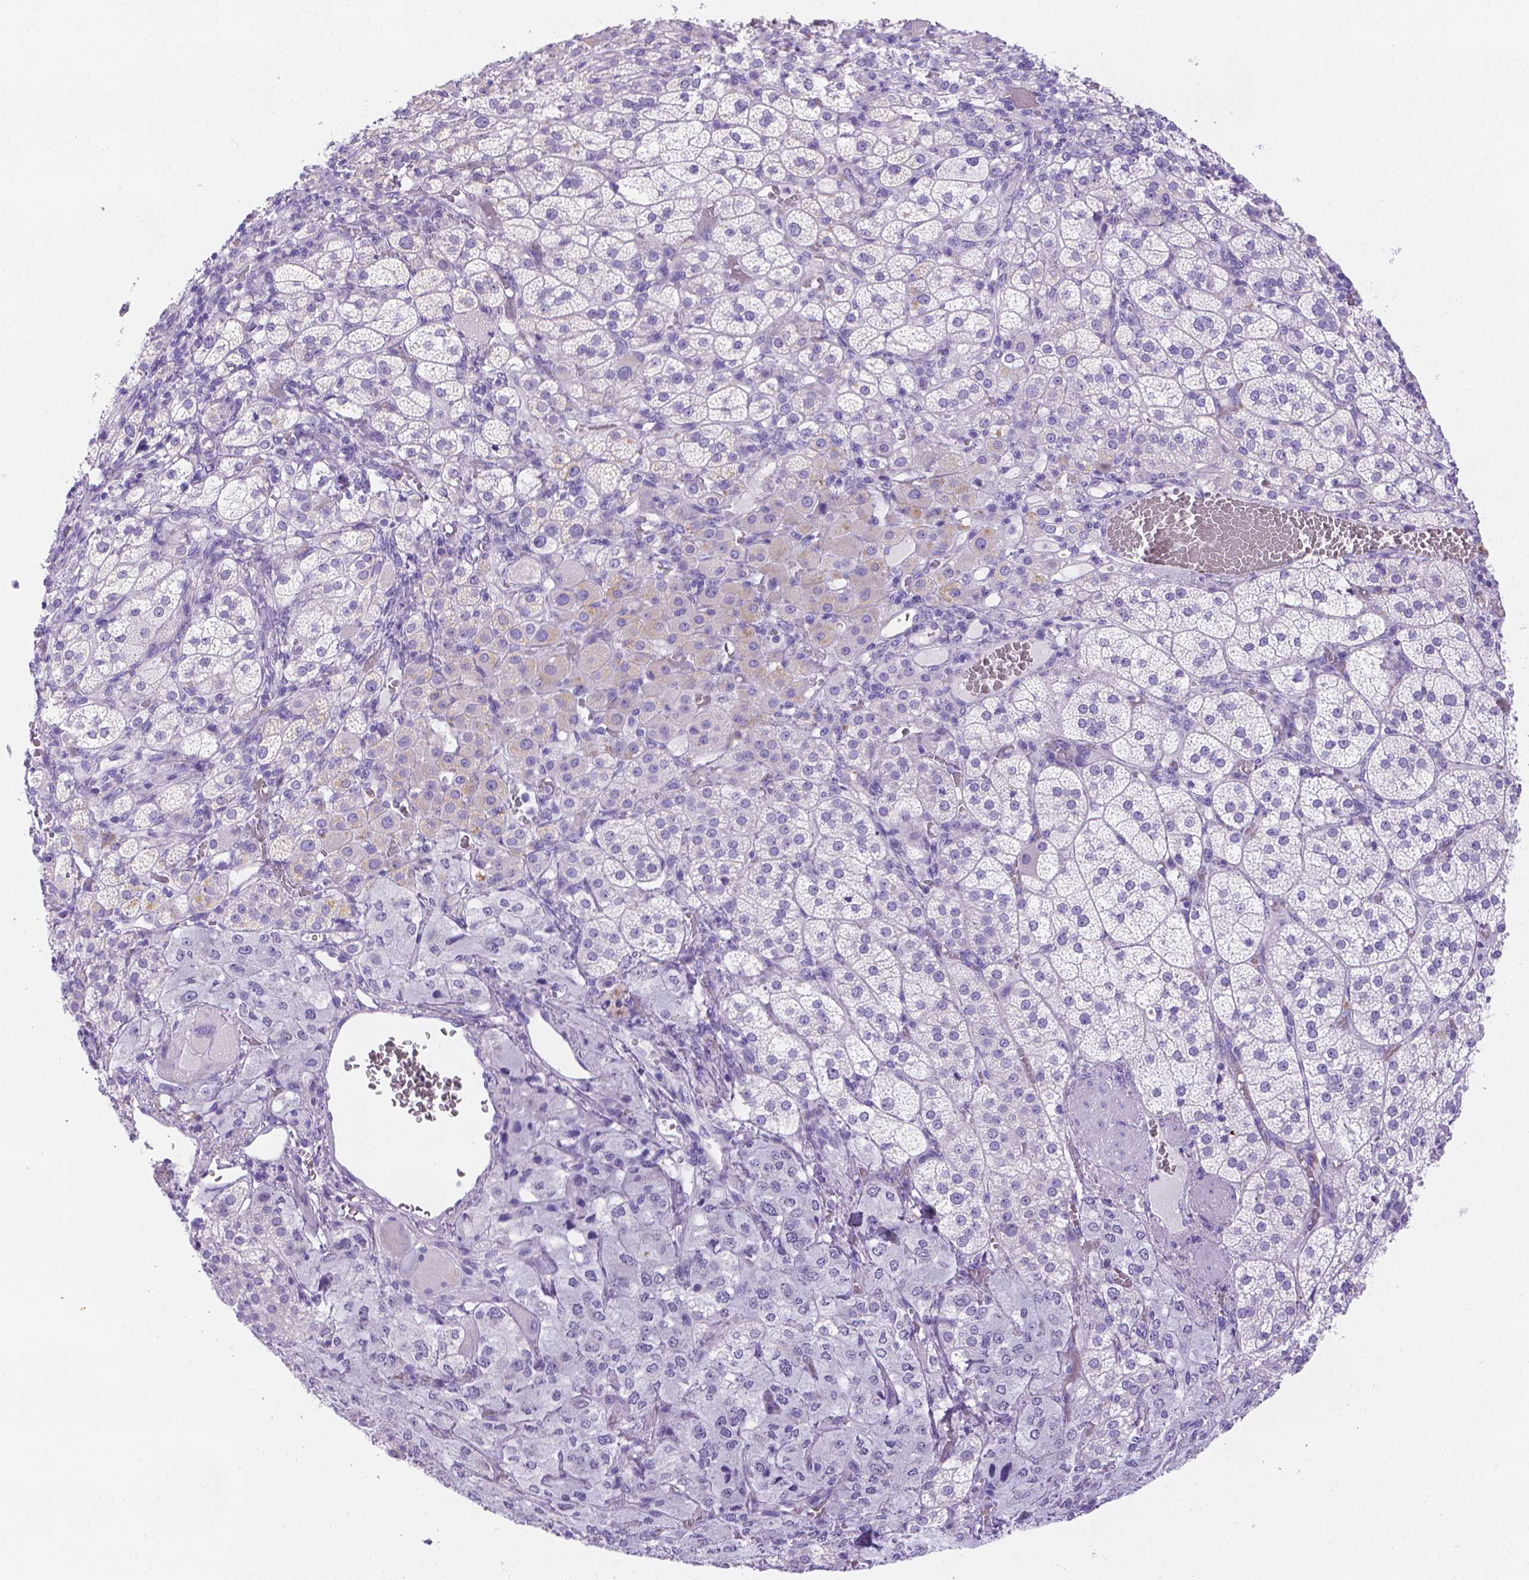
{"staining": {"intensity": "negative", "quantity": "none", "location": "none"}, "tissue": "adrenal gland", "cell_type": "Glandular cells", "image_type": "normal", "snomed": [{"axis": "morphology", "description": "Normal tissue, NOS"}, {"axis": "topography", "description": "Adrenal gland"}], "caption": "Immunohistochemical staining of normal human adrenal gland displays no significant staining in glandular cells.", "gene": "MLN", "patient": {"sex": "female", "age": 60}}